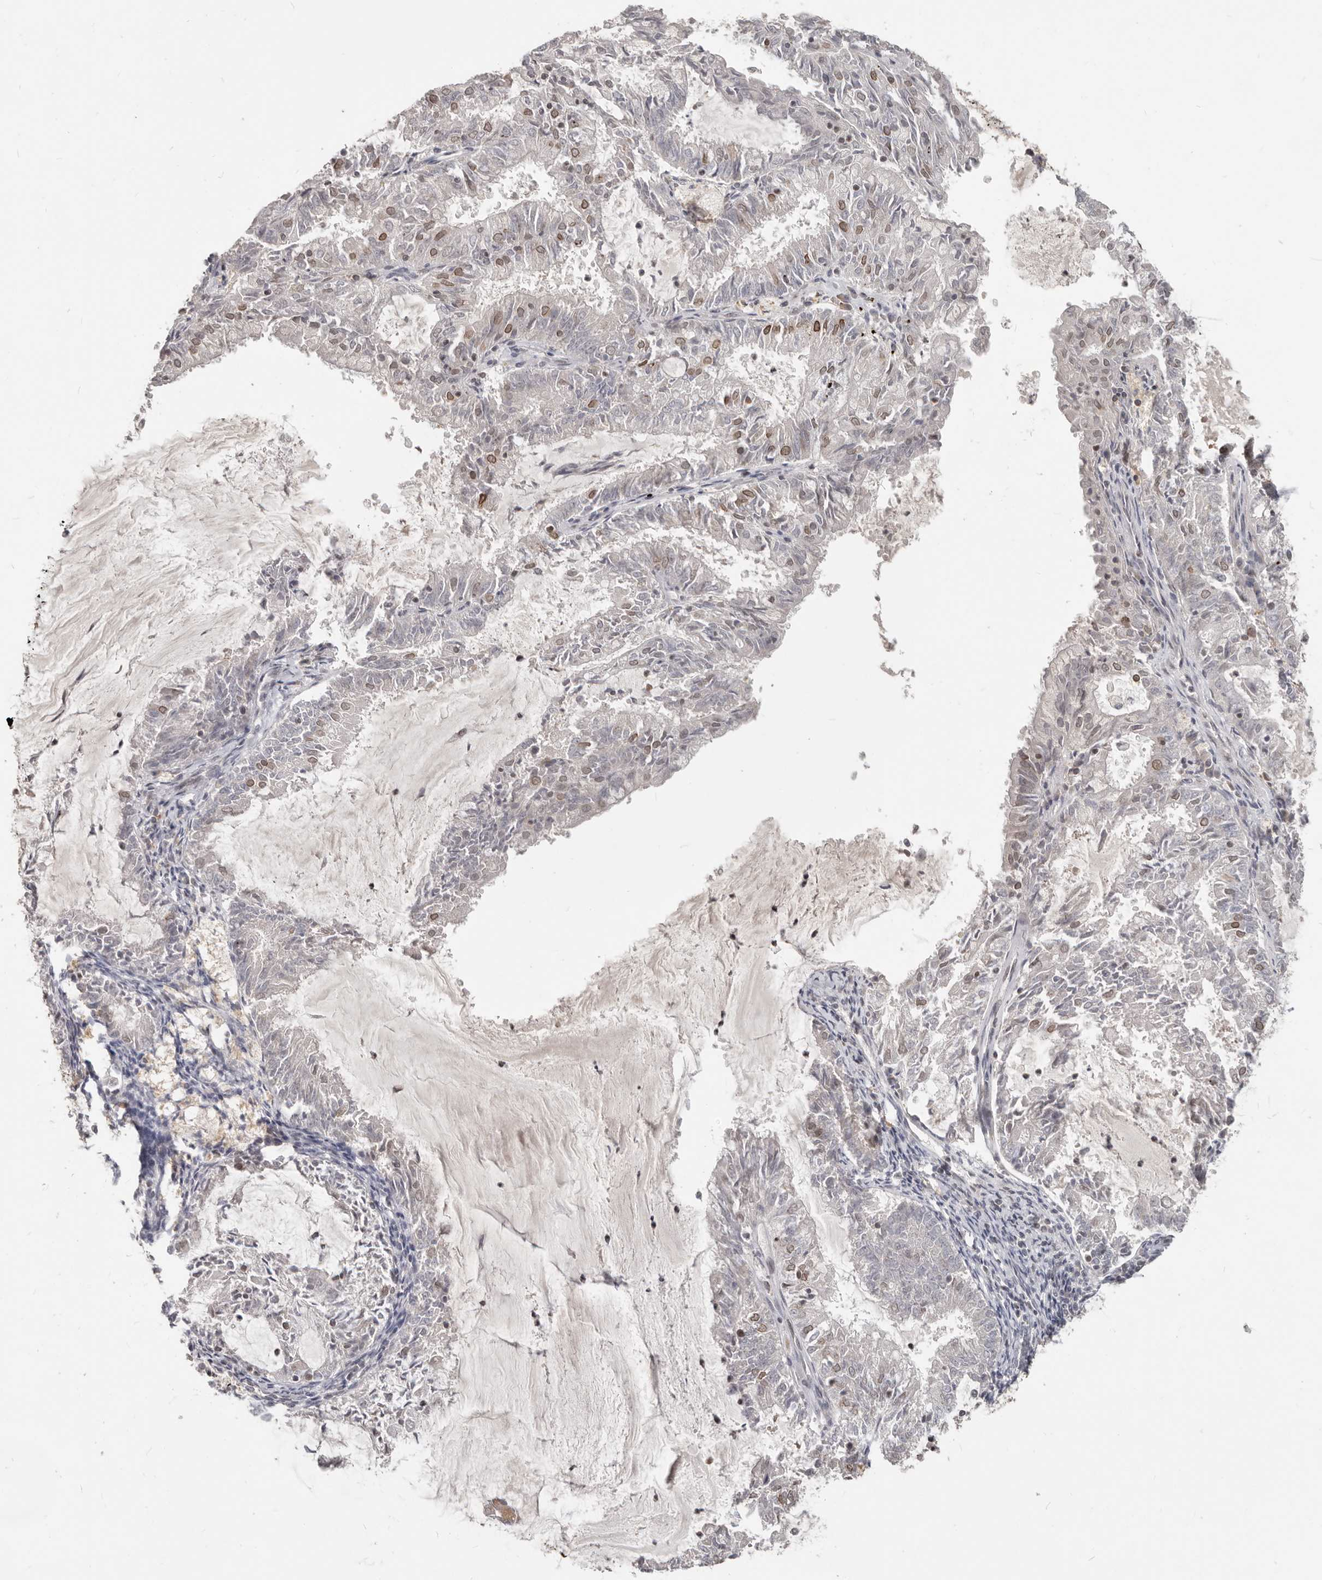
{"staining": {"intensity": "moderate", "quantity": "<25%", "location": "nuclear"}, "tissue": "endometrial cancer", "cell_type": "Tumor cells", "image_type": "cancer", "snomed": [{"axis": "morphology", "description": "Adenocarcinoma, NOS"}, {"axis": "topography", "description": "Endometrium"}], "caption": "Endometrial adenocarcinoma stained with immunohistochemistry (IHC) exhibits moderate nuclear expression in approximately <25% of tumor cells.", "gene": "NUP153", "patient": {"sex": "female", "age": 57}}